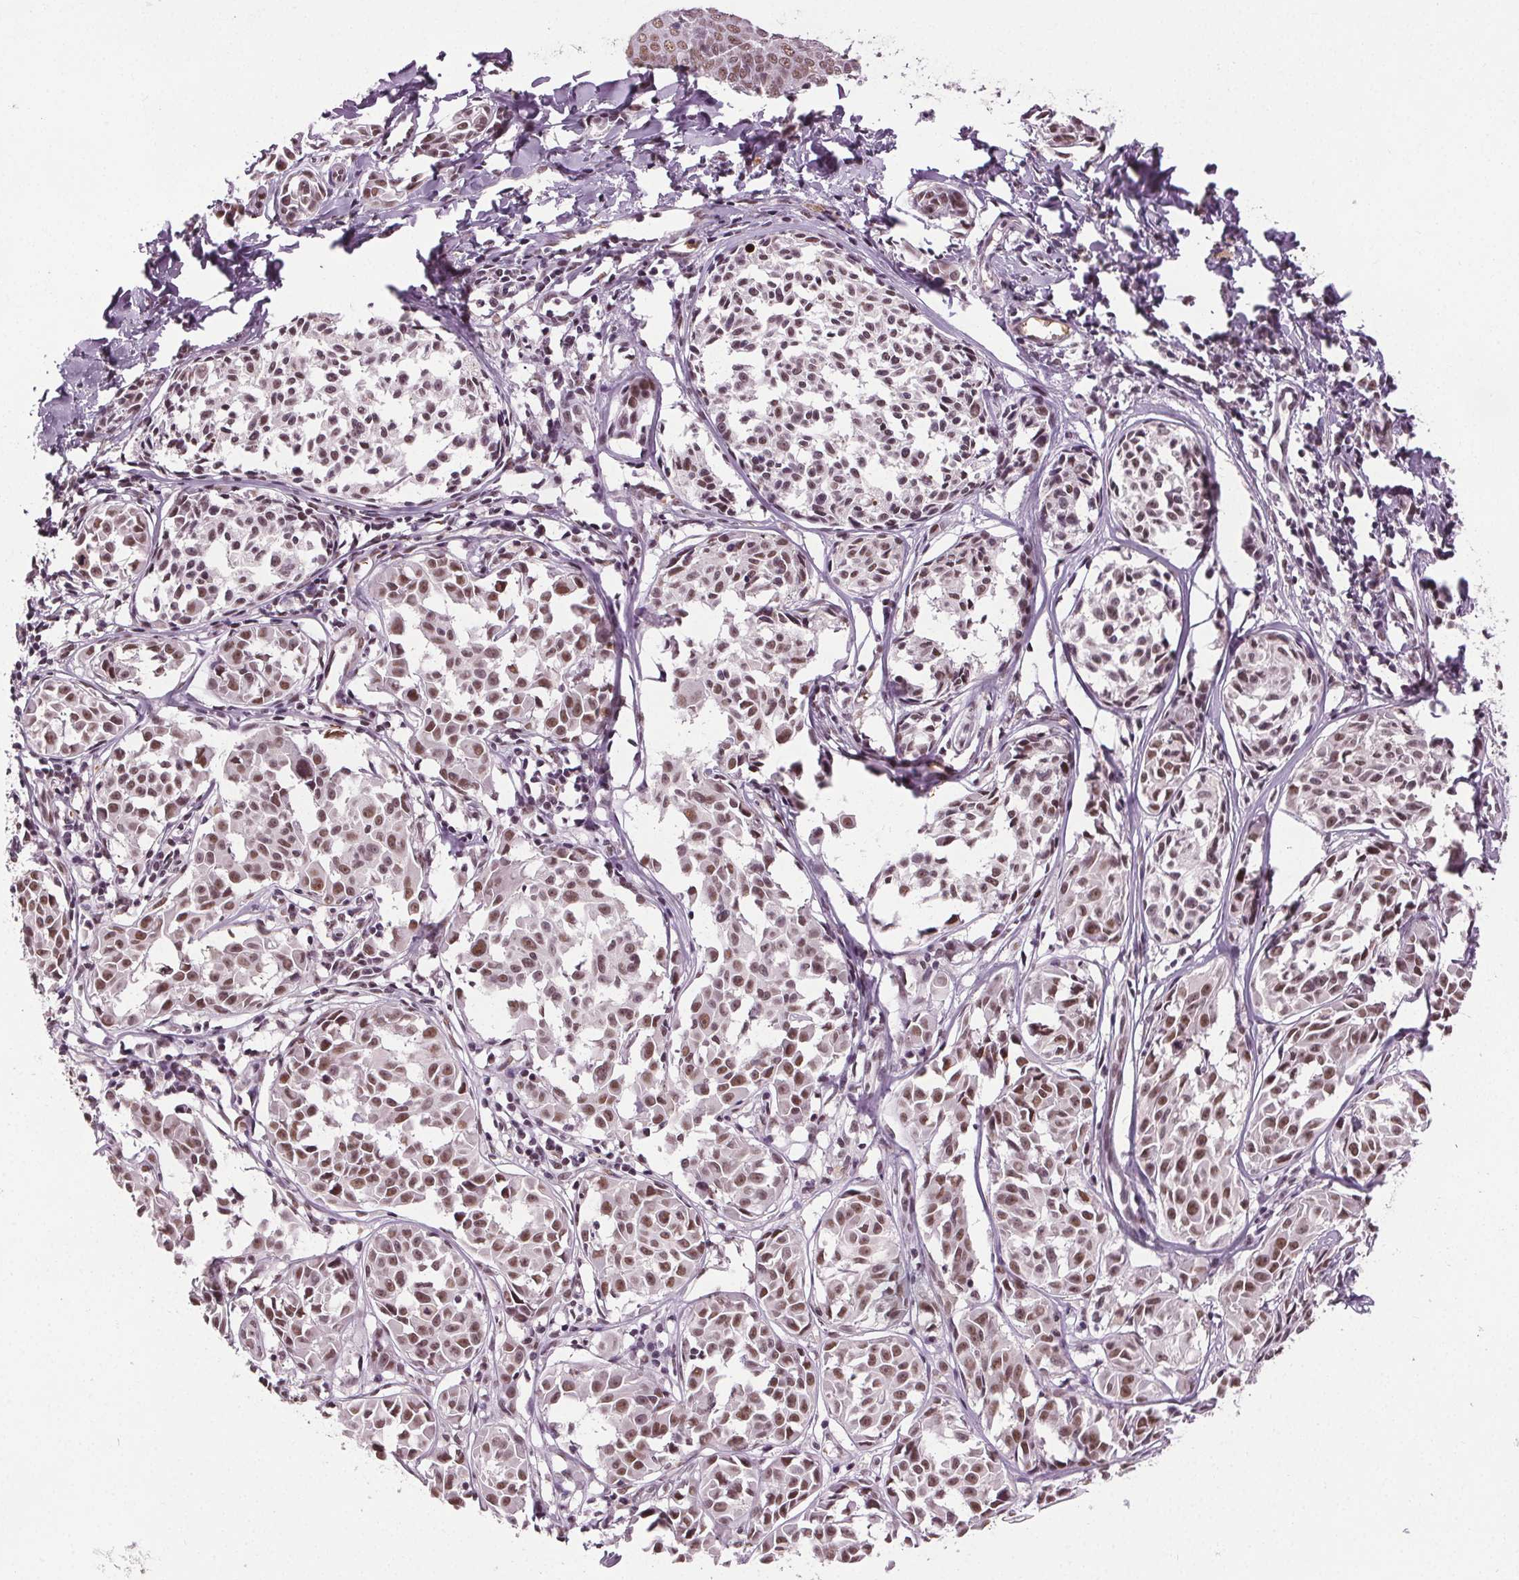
{"staining": {"intensity": "moderate", "quantity": ">75%", "location": "nuclear"}, "tissue": "melanoma", "cell_type": "Tumor cells", "image_type": "cancer", "snomed": [{"axis": "morphology", "description": "Malignant melanoma, NOS"}, {"axis": "topography", "description": "Skin"}], "caption": "Protein staining of malignant melanoma tissue shows moderate nuclear expression in approximately >75% of tumor cells. (Stains: DAB (3,3'-diaminobenzidine) in brown, nuclei in blue, Microscopy: brightfield microscopy at high magnification).", "gene": "IWS1", "patient": {"sex": "male", "age": 51}}